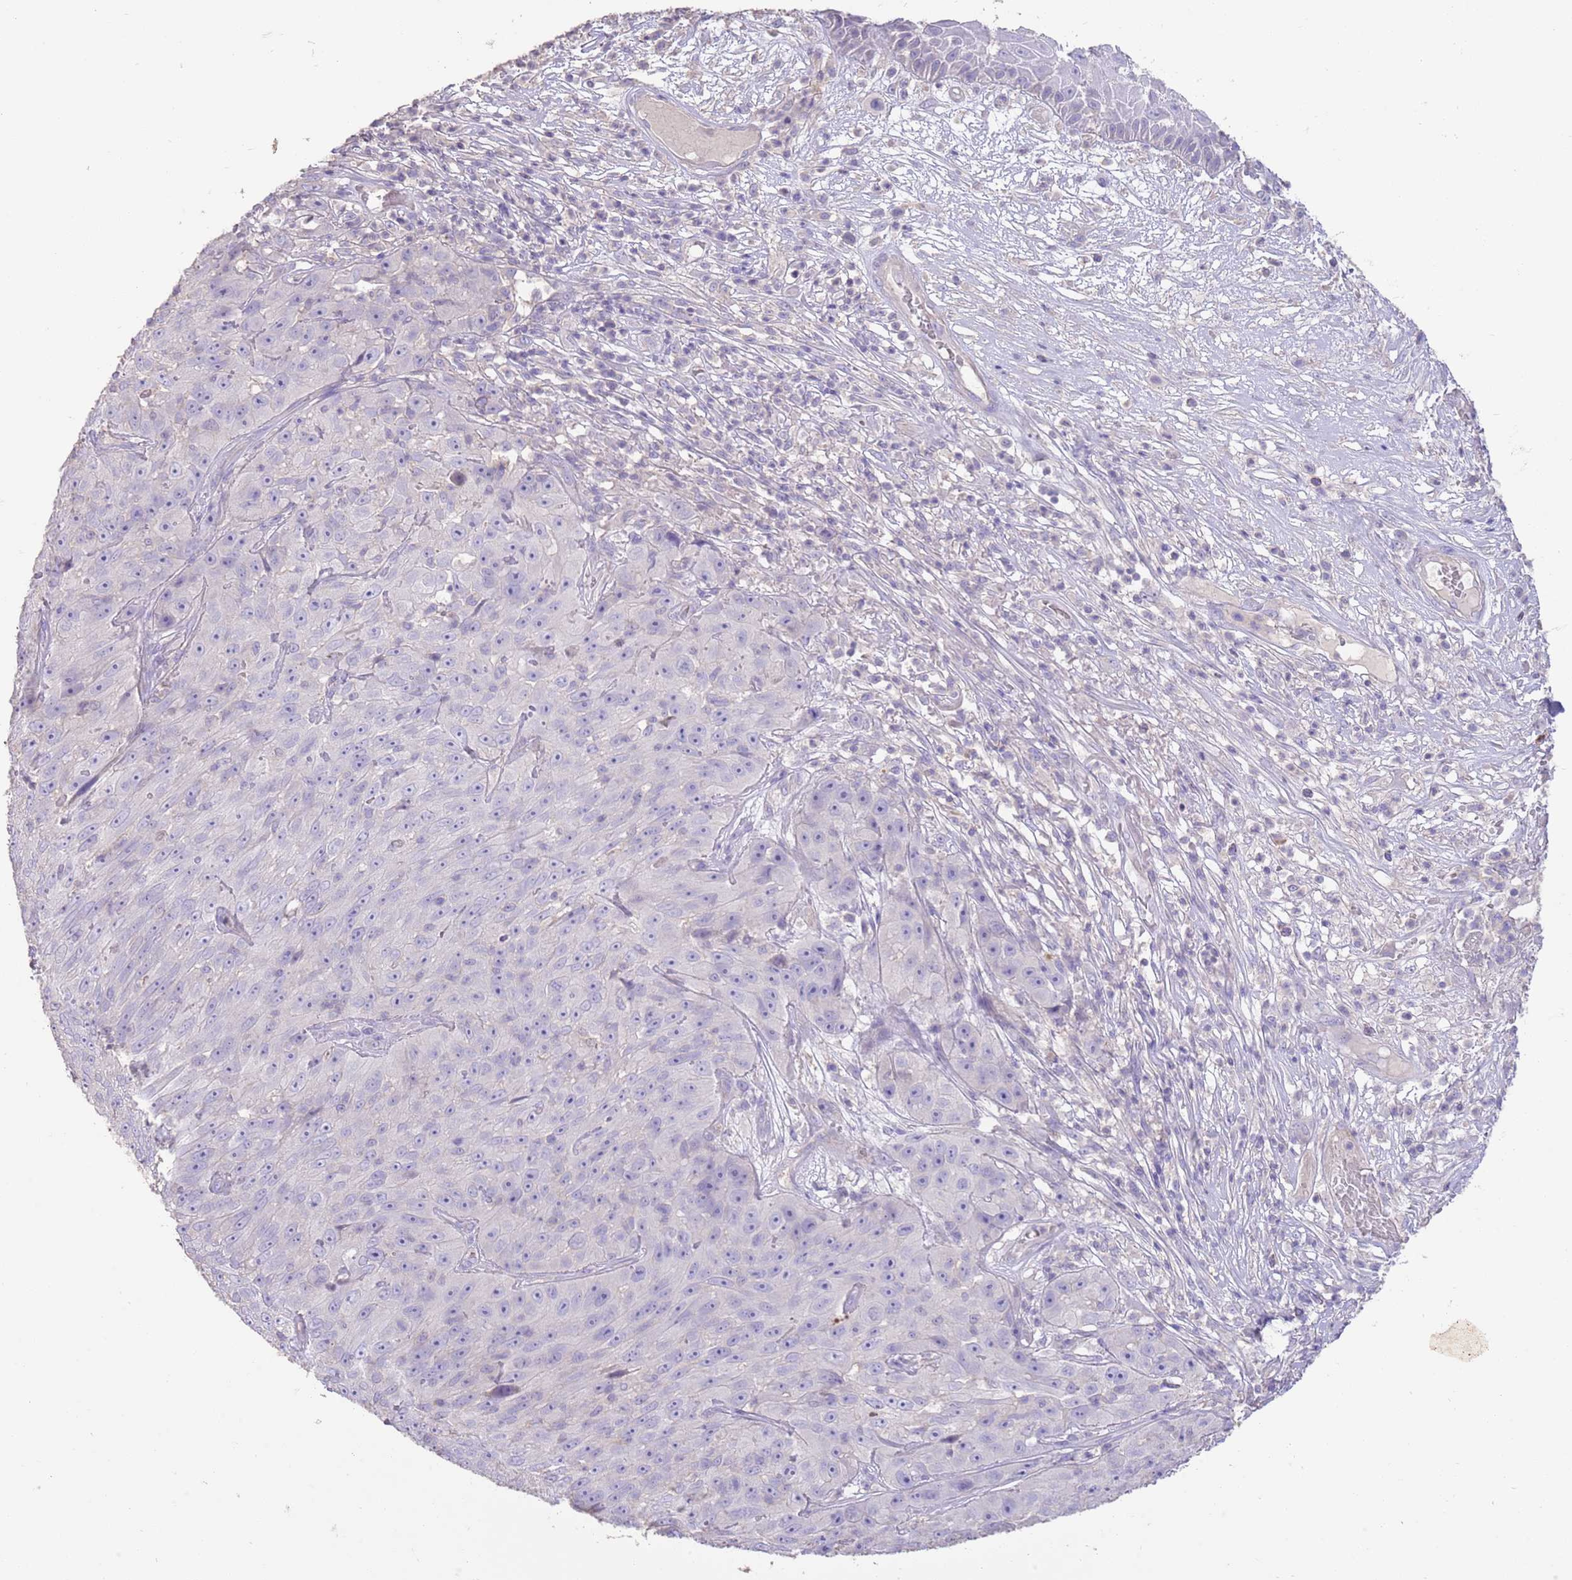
{"staining": {"intensity": "negative", "quantity": "none", "location": "none"}, "tissue": "skin cancer", "cell_type": "Tumor cells", "image_type": "cancer", "snomed": [{"axis": "morphology", "description": "Squamous cell carcinoma, NOS"}, {"axis": "topography", "description": "Skin"}], "caption": "Immunohistochemistry image of squamous cell carcinoma (skin) stained for a protein (brown), which exhibits no staining in tumor cells.", "gene": "SFTPA1", "patient": {"sex": "female", "age": 87}}